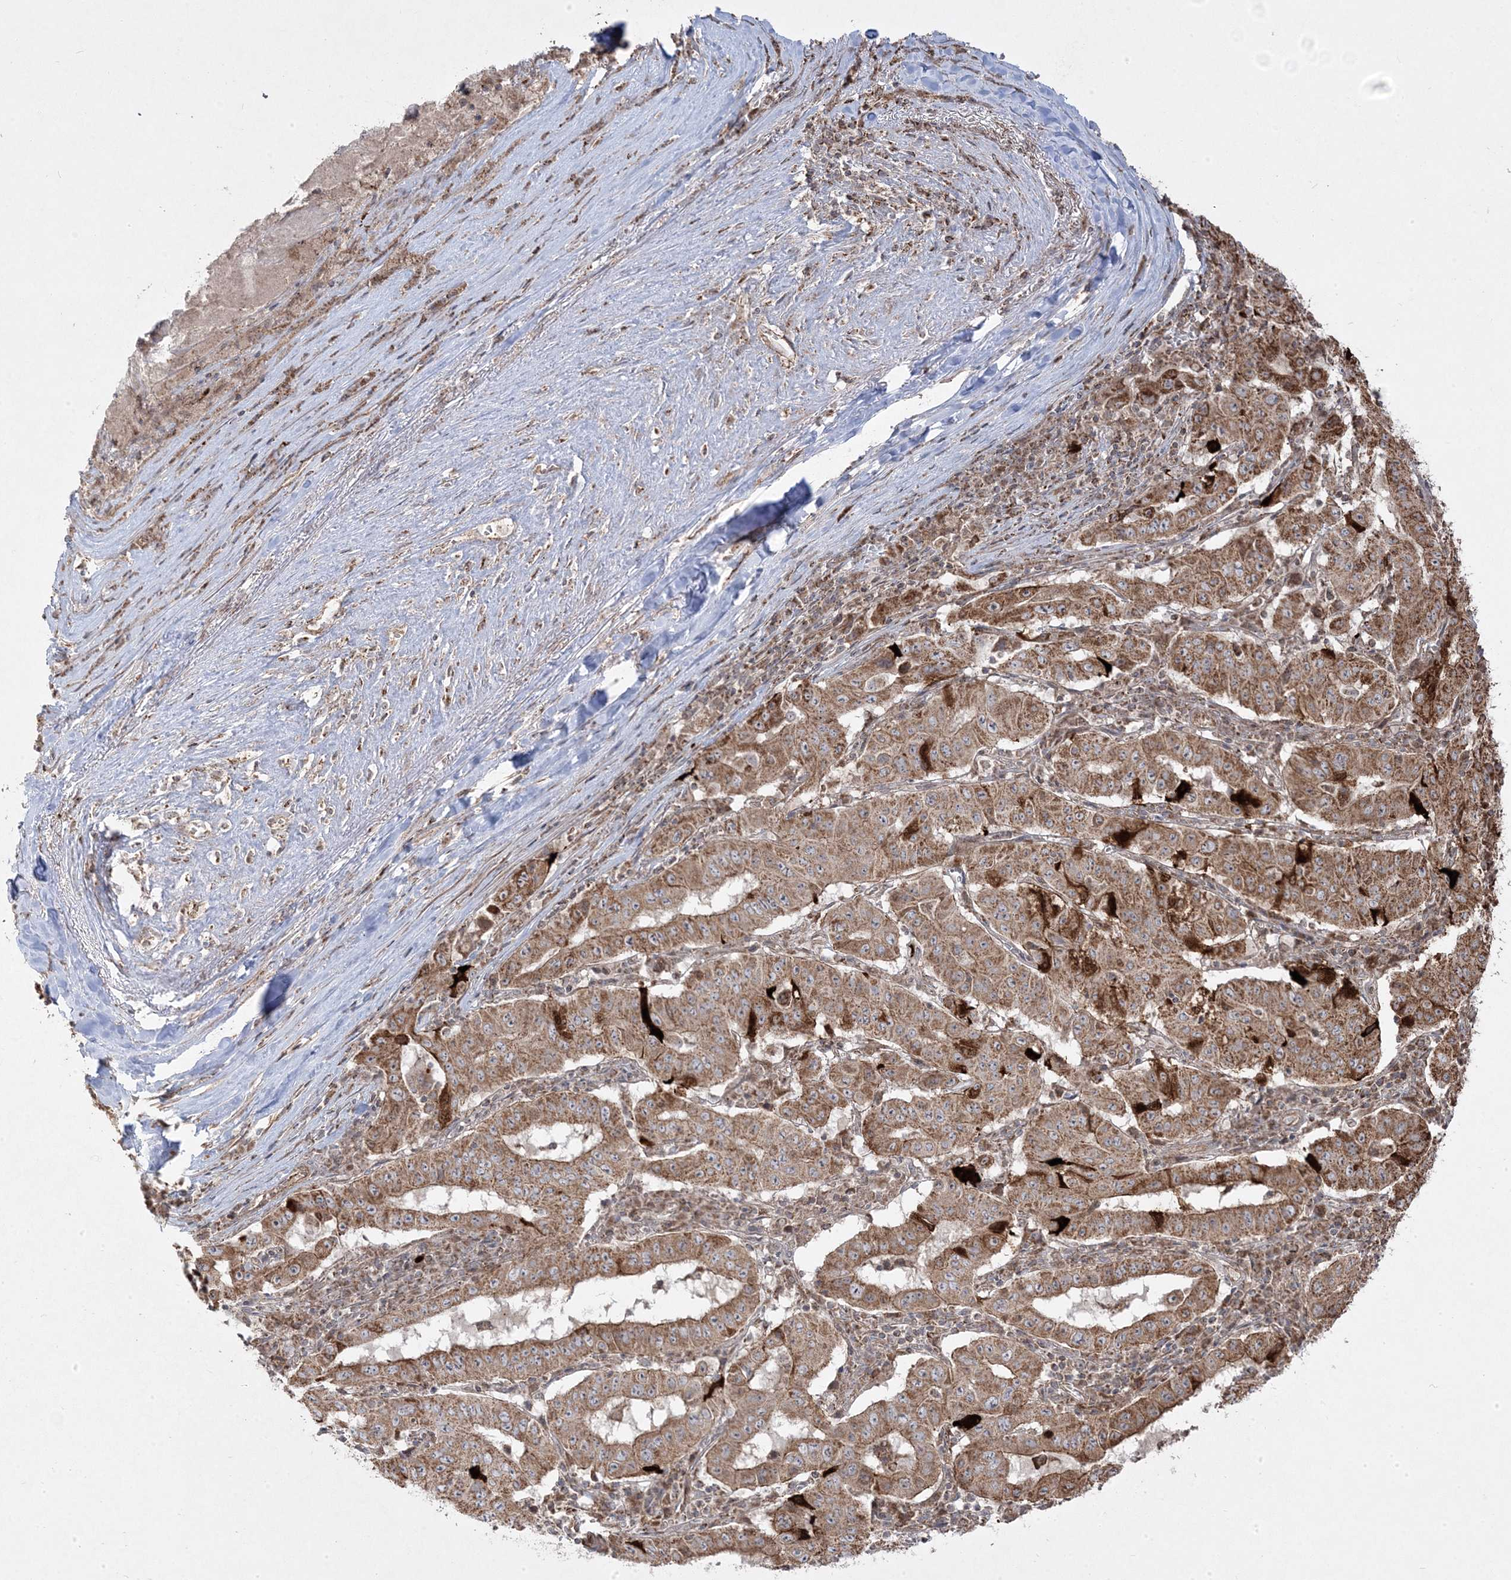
{"staining": {"intensity": "moderate", "quantity": ">75%", "location": "cytoplasmic/membranous"}, "tissue": "pancreatic cancer", "cell_type": "Tumor cells", "image_type": "cancer", "snomed": [{"axis": "morphology", "description": "Adenocarcinoma, NOS"}, {"axis": "topography", "description": "Pancreas"}], "caption": "IHC (DAB (3,3'-diaminobenzidine)) staining of pancreatic cancer exhibits moderate cytoplasmic/membranous protein staining in about >75% of tumor cells. (Stains: DAB in brown, nuclei in blue, Microscopy: brightfield microscopy at high magnification).", "gene": "CLUAP1", "patient": {"sex": "male", "age": 63}}